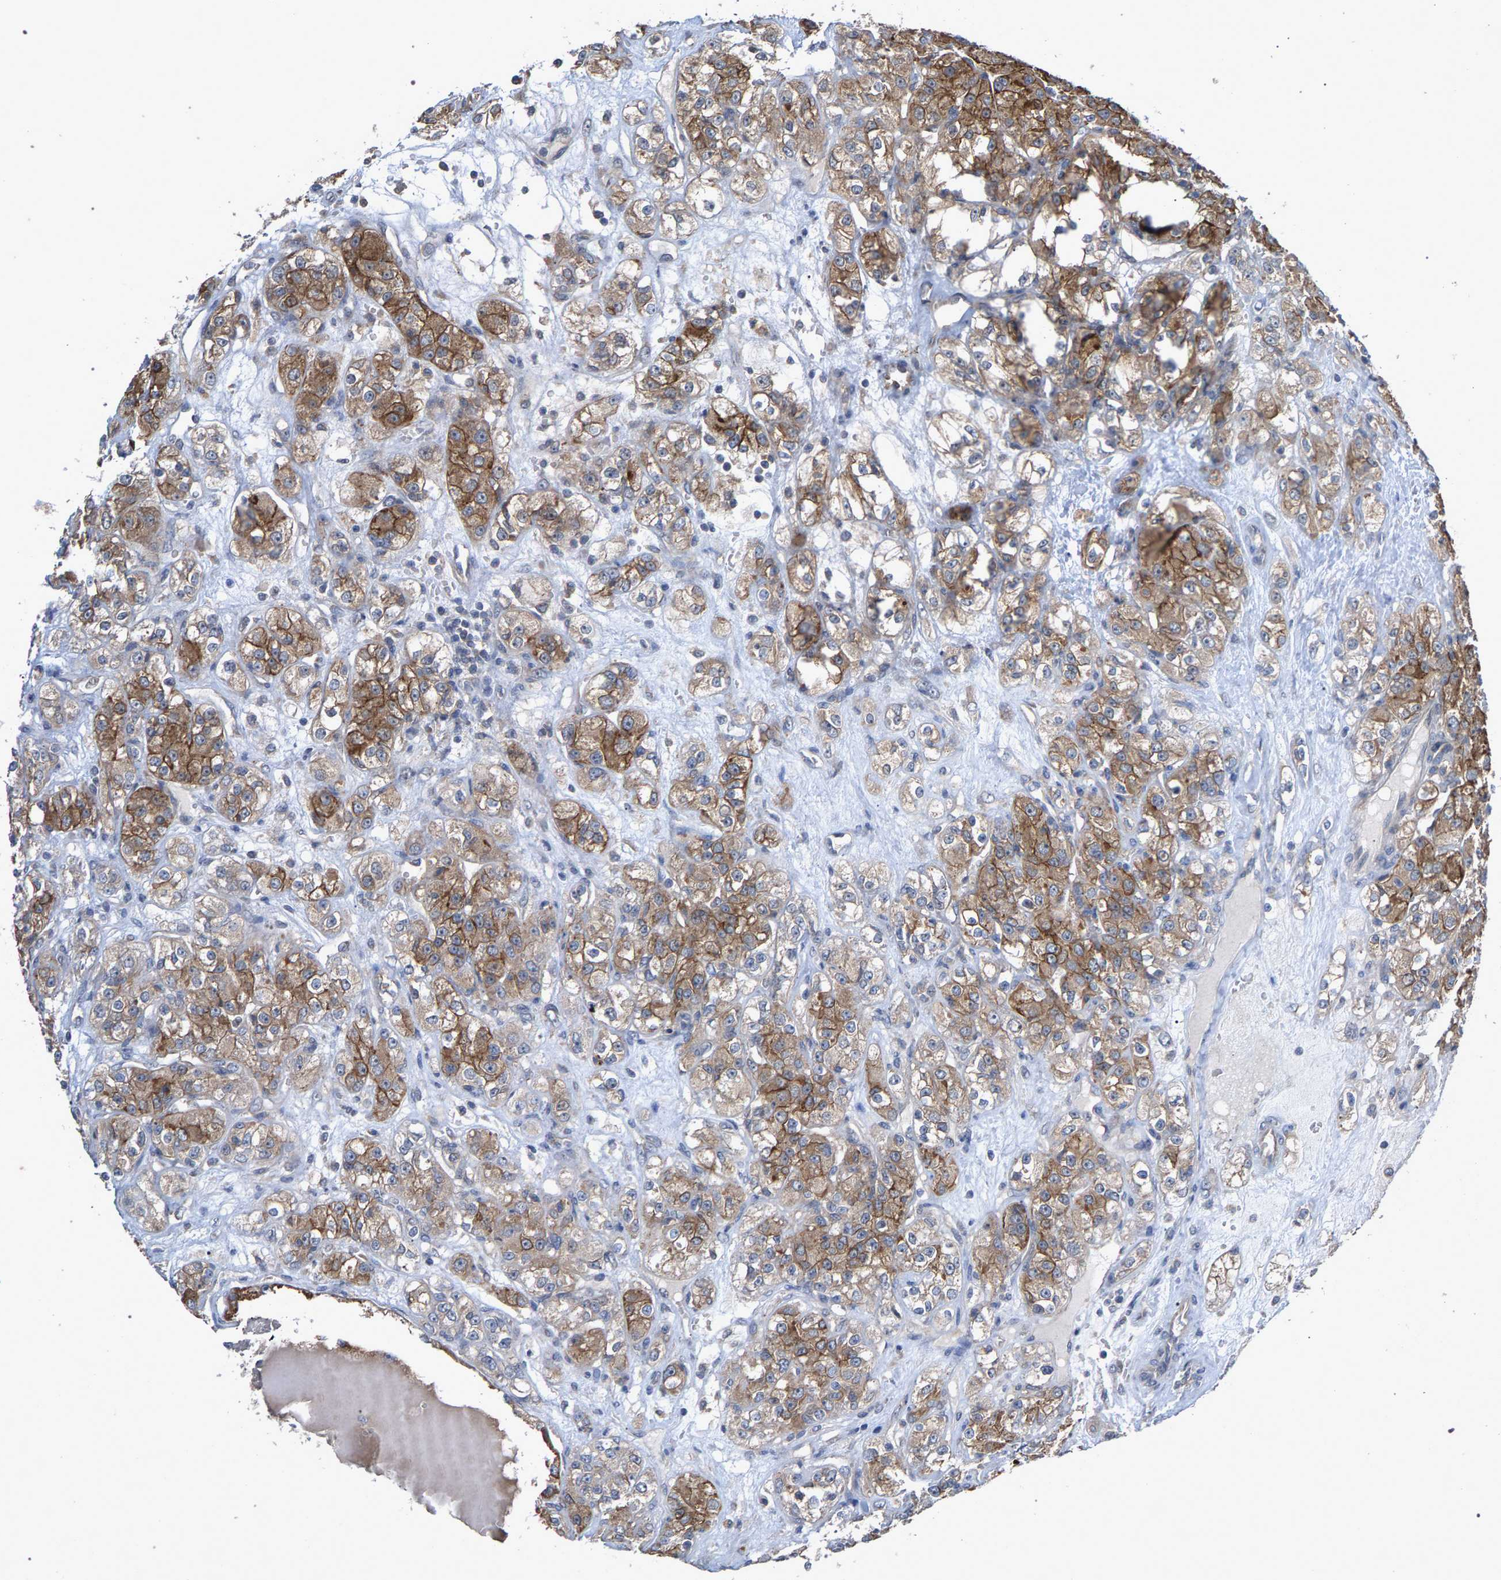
{"staining": {"intensity": "moderate", "quantity": ">75%", "location": "cytoplasmic/membranous"}, "tissue": "renal cancer", "cell_type": "Tumor cells", "image_type": "cancer", "snomed": [{"axis": "morphology", "description": "Normal tissue, NOS"}, {"axis": "morphology", "description": "Adenocarcinoma, NOS"}, {"axis": "topography", "description": "Kidney"}], "caption": "The photomicrograph displays immunohistochemical staining of adenocarcinoma (renal). There is moderate cytoplasmic/membranous expression is appreciated in approximately >75% of tumor cells.", "gene": "SLC4A4", "patient": {"sex": "male", "age": 61}}